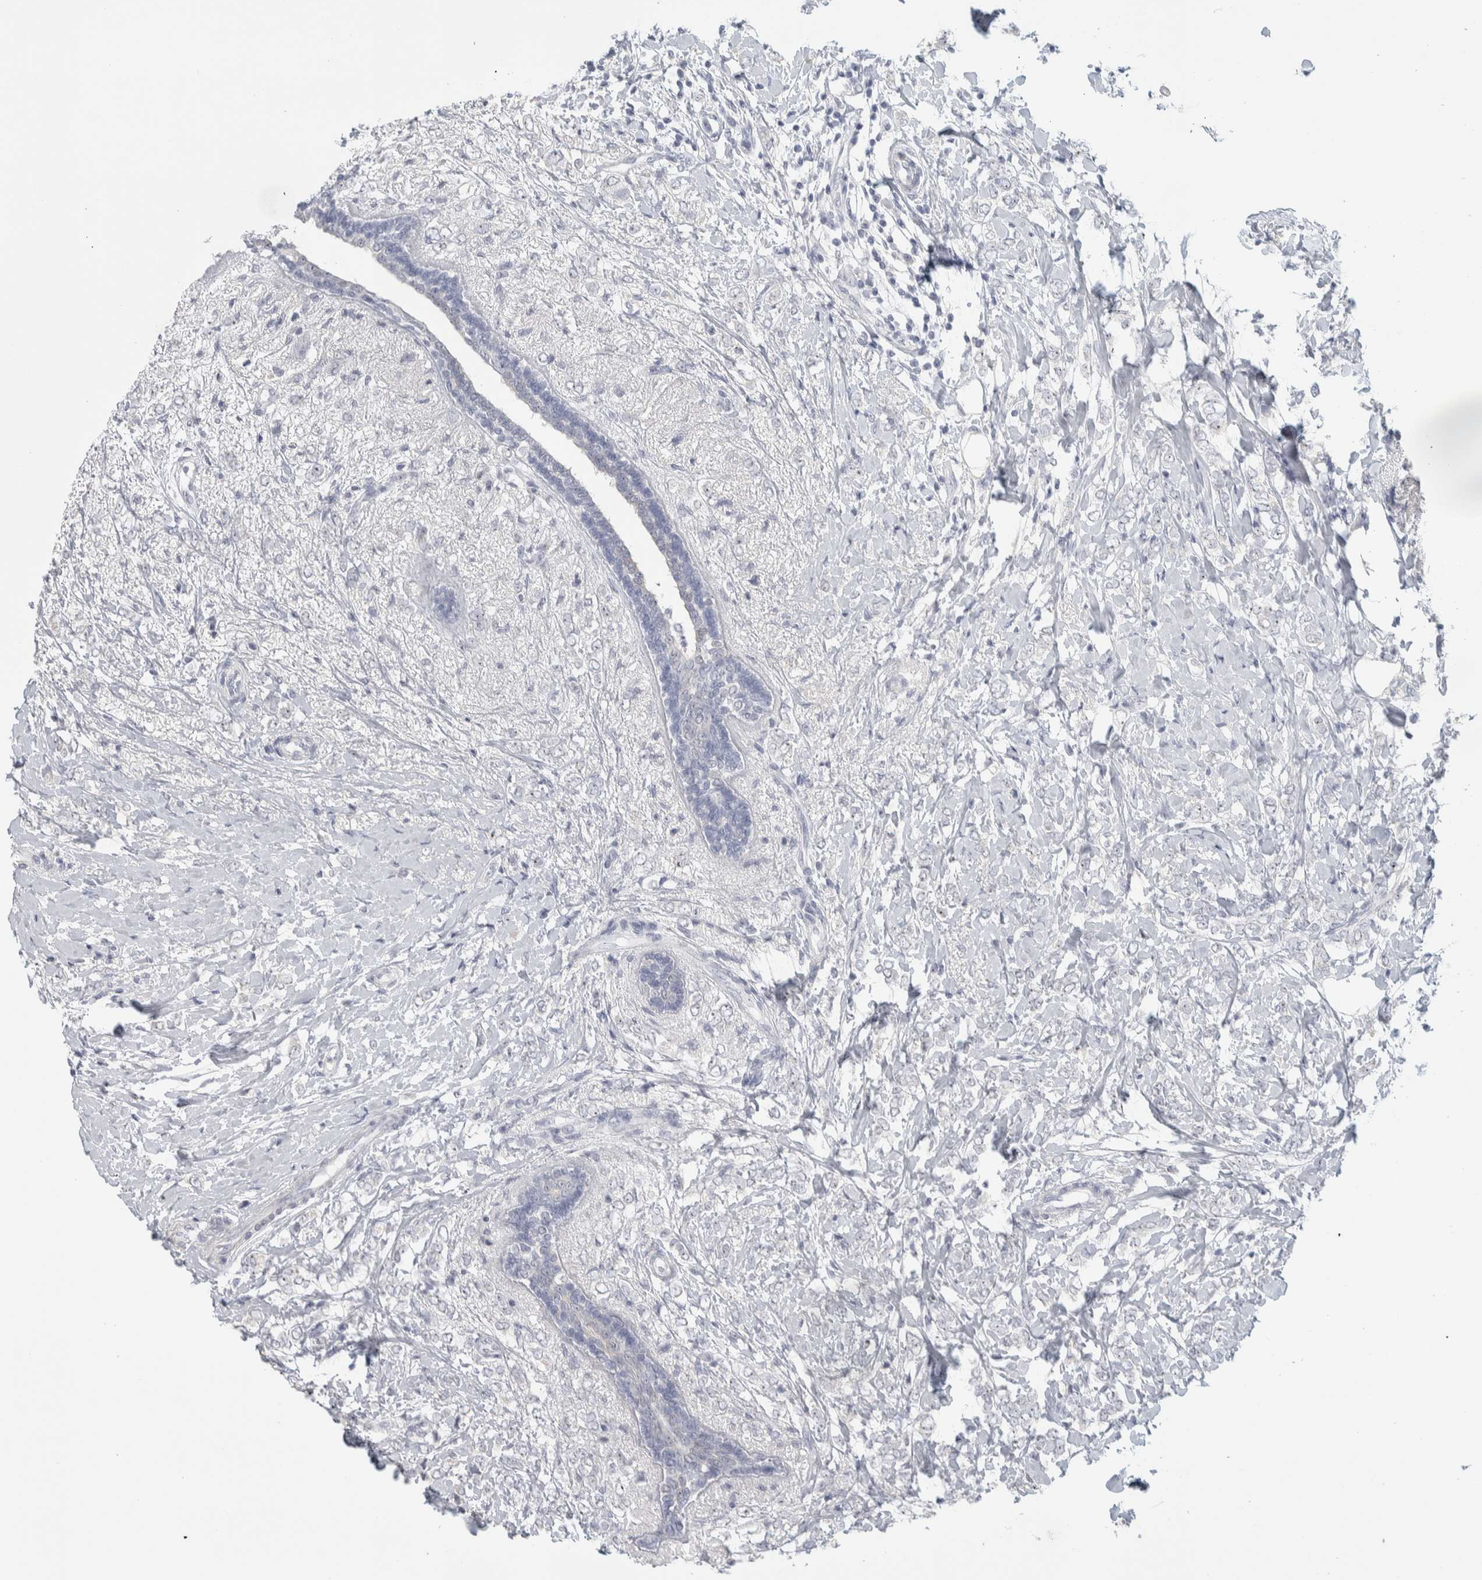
{"staining": {"intensity": "negative", "quantity": "none", "location": "none"}, "tissue": "breast cancer", "cell_type": "Tumor cells", "image_type": "cancer", "snomed": [{"axis": "morphology", "description": "Normal tissue, NOS"}, {"axis": "morphology", "description": "Lobular carcinoma"}, {"axis": "topography", "description": "Breast"}], "caption": "This is a micrograph of immunohistochemistry (IHC) staining of breast cancer (lobular carcinoma), which shows no staining in tumor cells. (DAB (3,3'-diaminobenzidine) immunohistochemistry visualized using brightfield microscopy, high magnification).", "gene": "DCXR", "patient": {"sex": "female", "age": 47}}